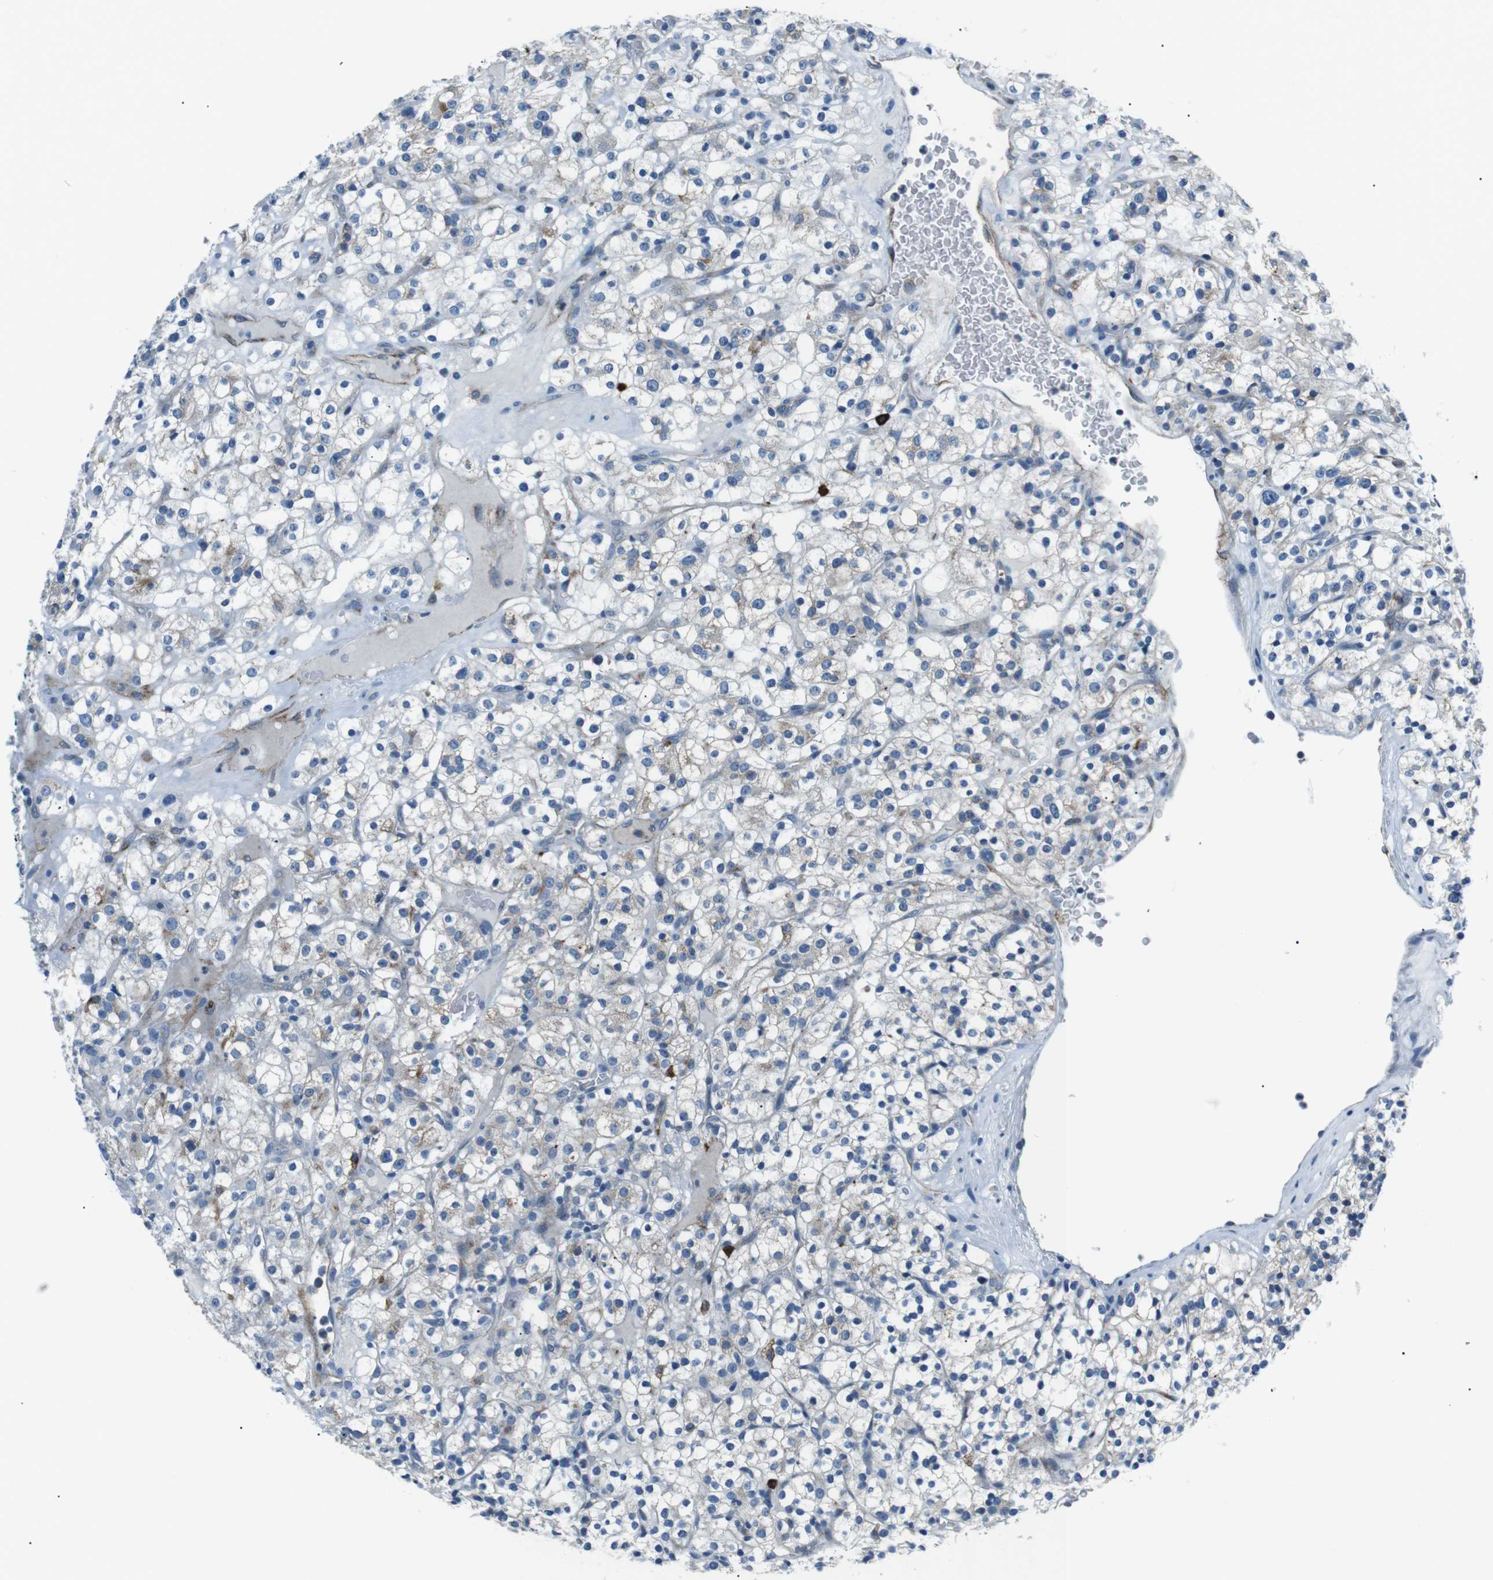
{"staining": {"intensity": "weak", "quantity": "<25%", "location": "cytoplasmic/membranous"}, "tissue": "renal cancer", "cell_type": "Tumor cells", "image_type": "cancer", "snomed": [{"axis": "morphology", "description": "Normal tissue, NOS"}, {"axis": "morphology", "description": "Adenocarcinoma, NOS"}, {"axis": "topography", "description": "Kidney"}], "caption": "Tumor cells are negative for brown protein staining in adenocarcinoma (renal). (Brightfield microscopy of DAB immunohistochemistry at high magnification).", "gene": "CSF2RA", "patient": {"sex": "female", "age": 72}}